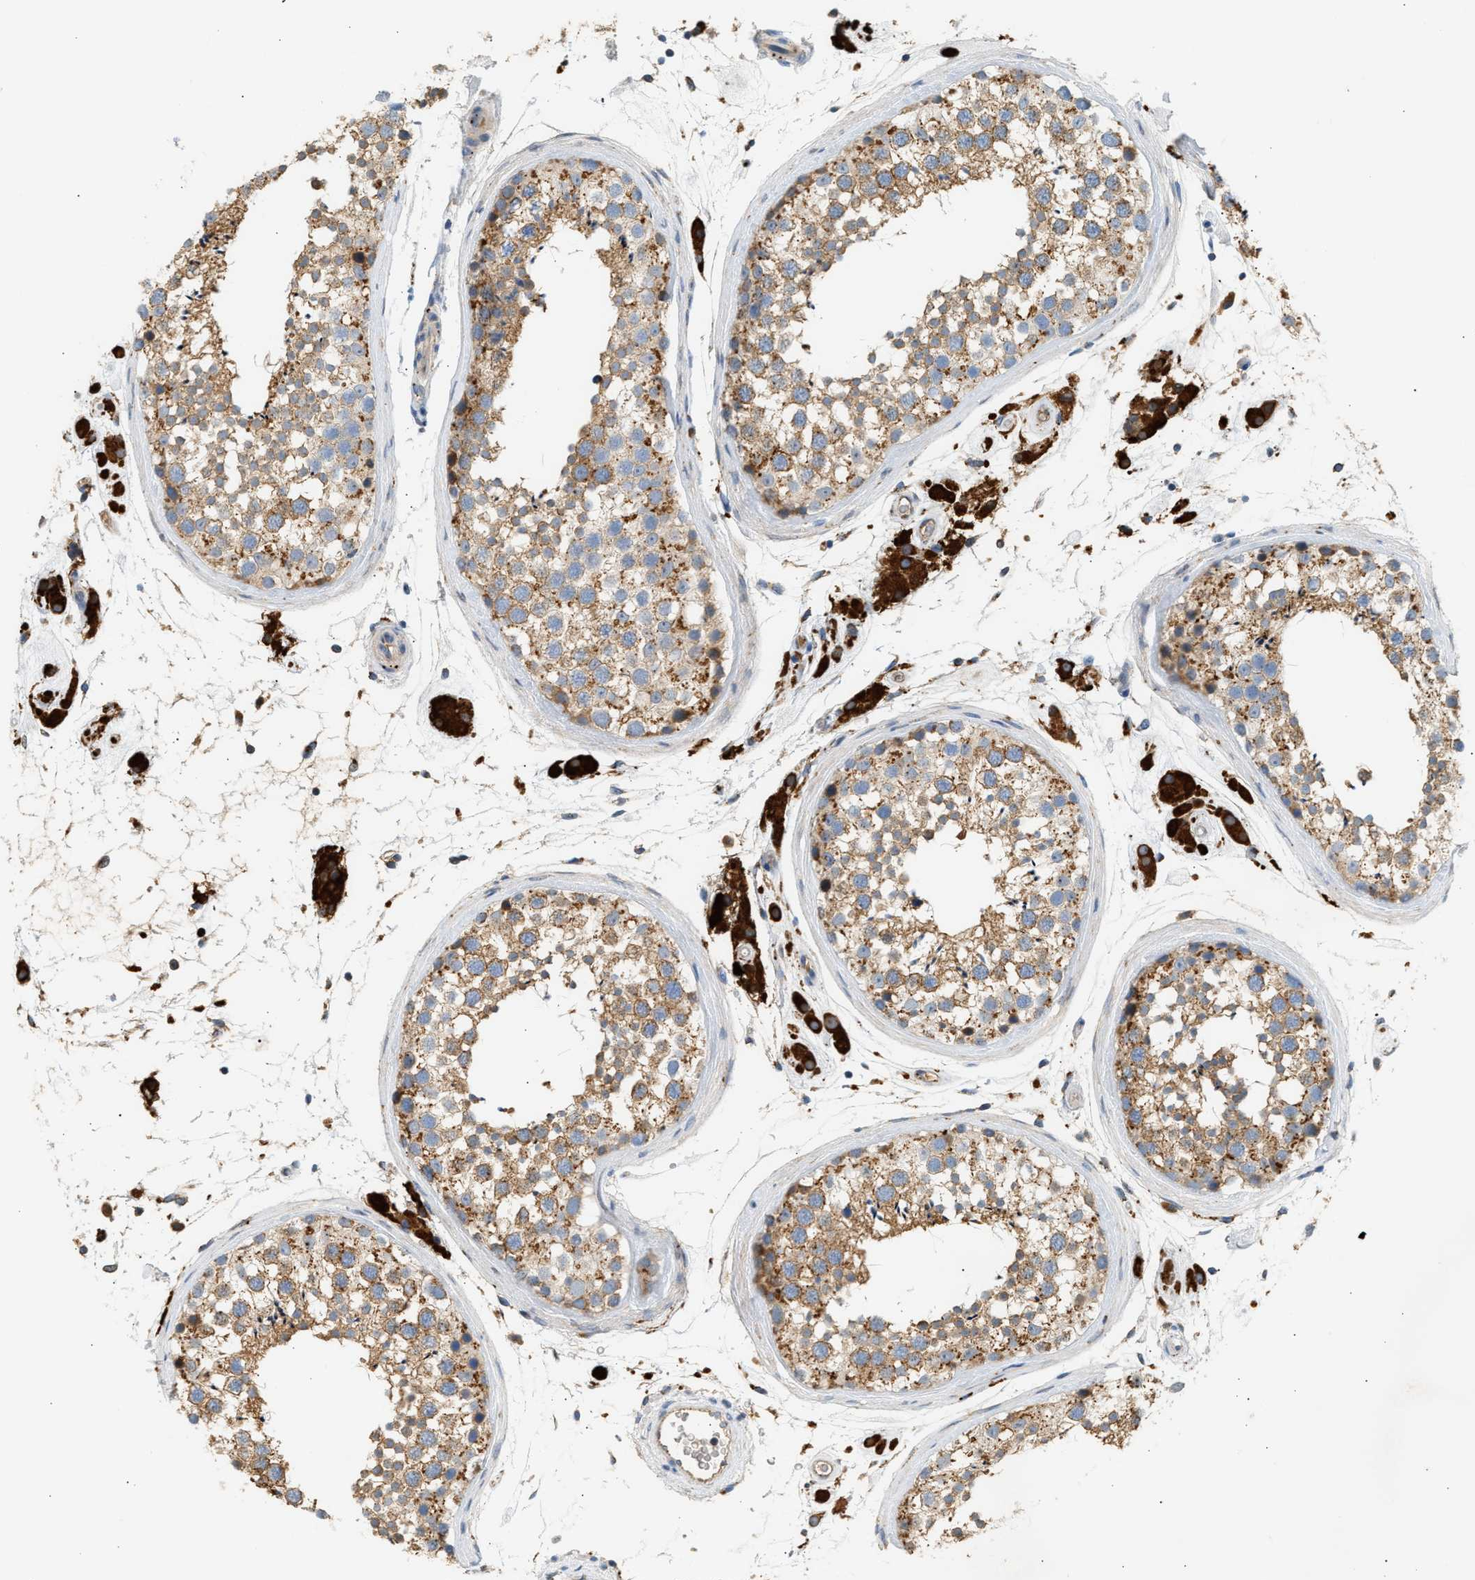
{"staining": {"intensity": "moderate", "quantity": ">75%", "location": "cytoplasmic/membranous"}, "tissue": "testis", "cell_type": "Cells in seminiferous ducts", "image_type": "normal", "snomed": [{"axis": "morphology", "description": "Normal tissue, NOS"}, {"axis": "topography", "description": "Testis"}], "caption": "A brown stain highlights moderate cytoplasmic/membranous expression of a protein in cells in seminiferous ducts of unremarkable testis.", "gene": "ENTHD1", "patient": {"sex": "male", "age": 46}}